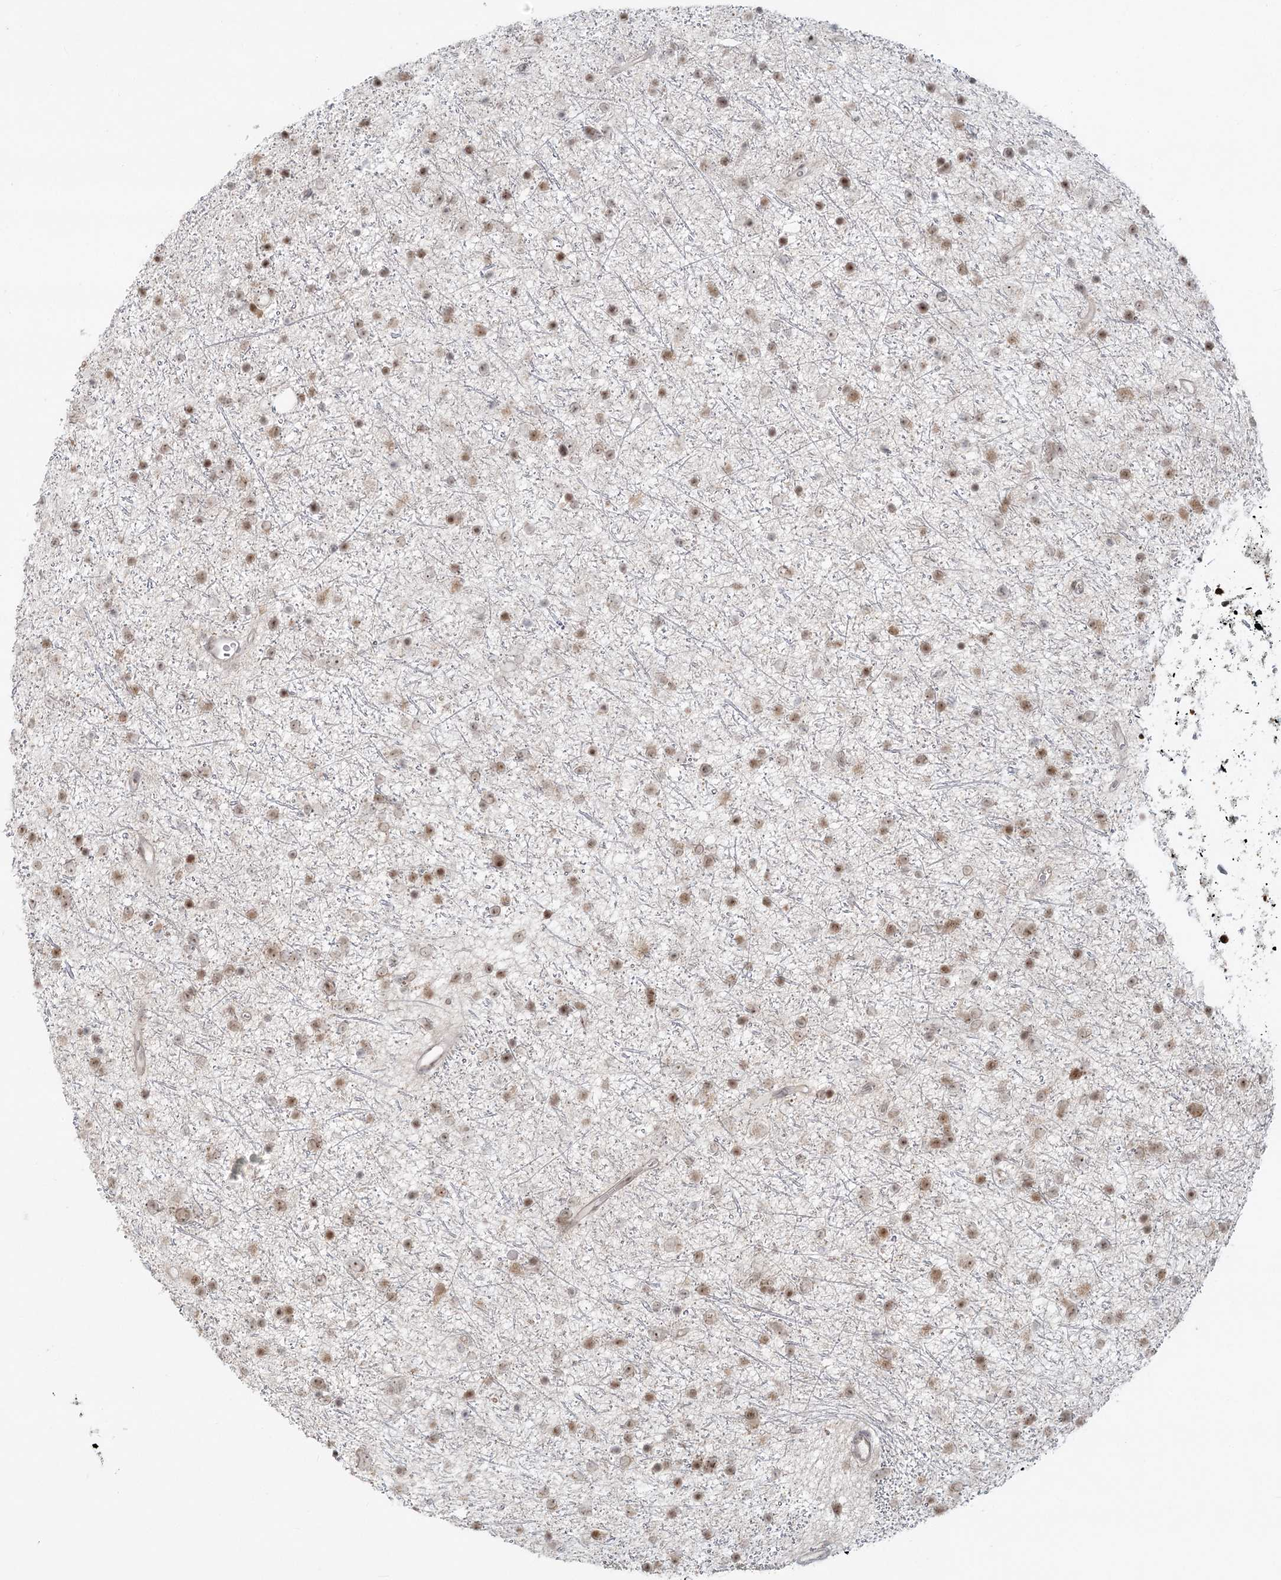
{"staining": {"intensity": "weak", "quantity": ">75%", "location": "nuclear"}, "tissue": "glioma", "cell_type": "Tumor cells", "image_type": "cancer", "snomed": [{"axis": "morphology", "description": "Glioma, malignant, Low grade"}, {"axis": "topography", "description": "Cerebral cortex"}], "caption": "Malignant glioma (low-grade) stained for a protein shows weak nuclear positivity in tumor cells.", "gene": "R3HCC1L", "patient": {"sex": "female", "age": 39}}